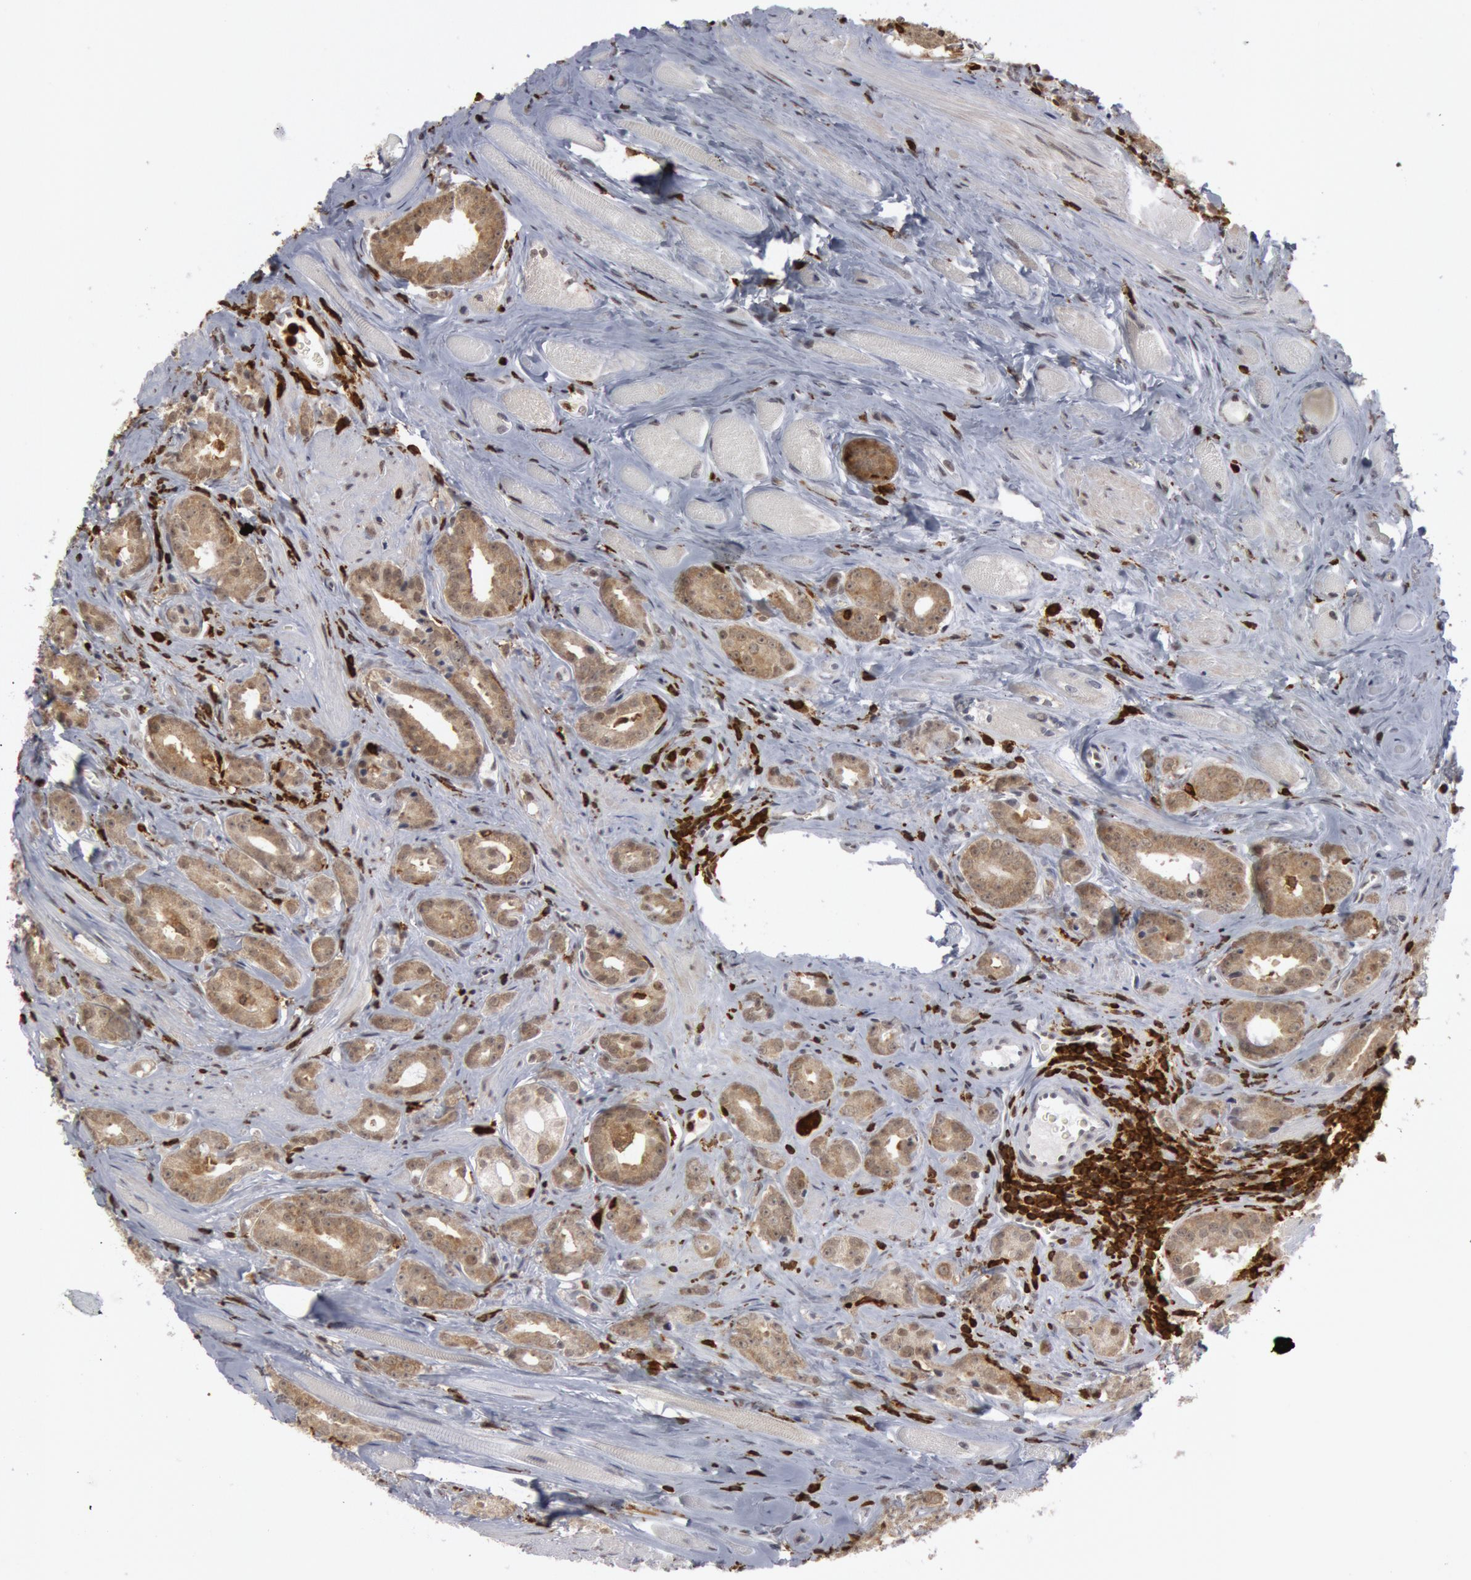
{"staining": {"intensity": "moderate", "quantity": ">75%", "location": "cytoplasmic/membranous,nuclear"}, "tissue": "prostate cancer", "cell_type": "Tumor cells", "image_type": "cancer", "snomed": [{"axis": "morphology", "description": "Adenocarcinoma, Medium grade"}, {"axis": "topography", "description": "Prostate"}], "caption": "Tumor cells reveal medium levels of moderate cytoplasmic/membranous and nuclear positivity in approximately >75% of cells in human medium-grade adenocarcinoma (prostate). (Stains: DAB in brown, nuclei in blue, Microscopy: brightfield microscopy at high magnification).", "gene": "PTPN6", "patient": {"sex": "male", "age": 53}}